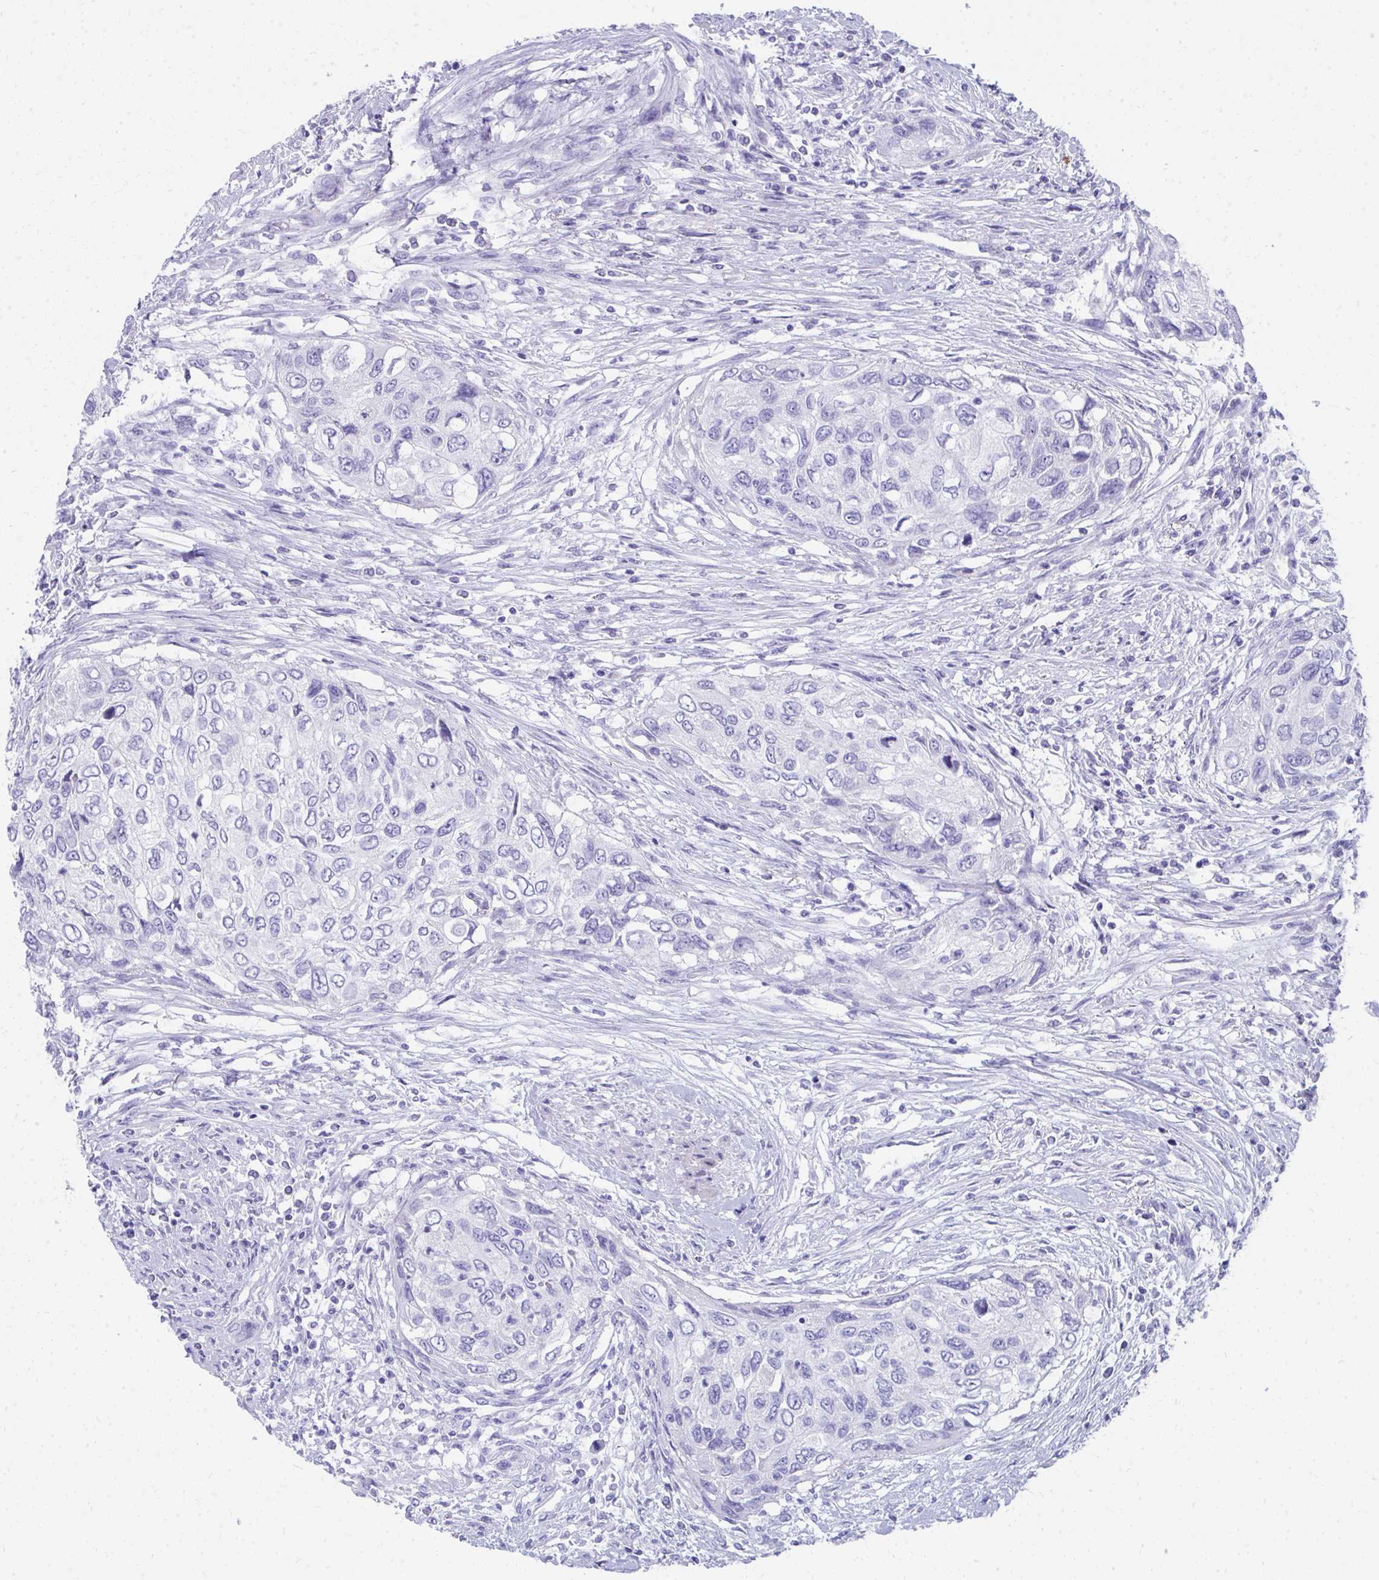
{"staining": {"intensity": "negative", "quantity": "none", "location": "none"}, "tissue": "urothelial cancer", "cell_type": "Tumor cells", "image_type": "cancer", "snomed": [{"axis": "morphology", "description": "Urothelial carcinoma, High grade"}, {"axis": "topography", "description": "Urinary bladder"}], "caption": "There is no significant positivity in tumor cells of urothelial cancer. The staining was performed using DAB (3,3'-diaminobenzidine) to visualize the protein expression in brown, while the nuclei were stained in blue with hematoxylin (Magnification: 20x).", "gene": "SEC14L3", "patient": {"sex": "female", "age": 60}}